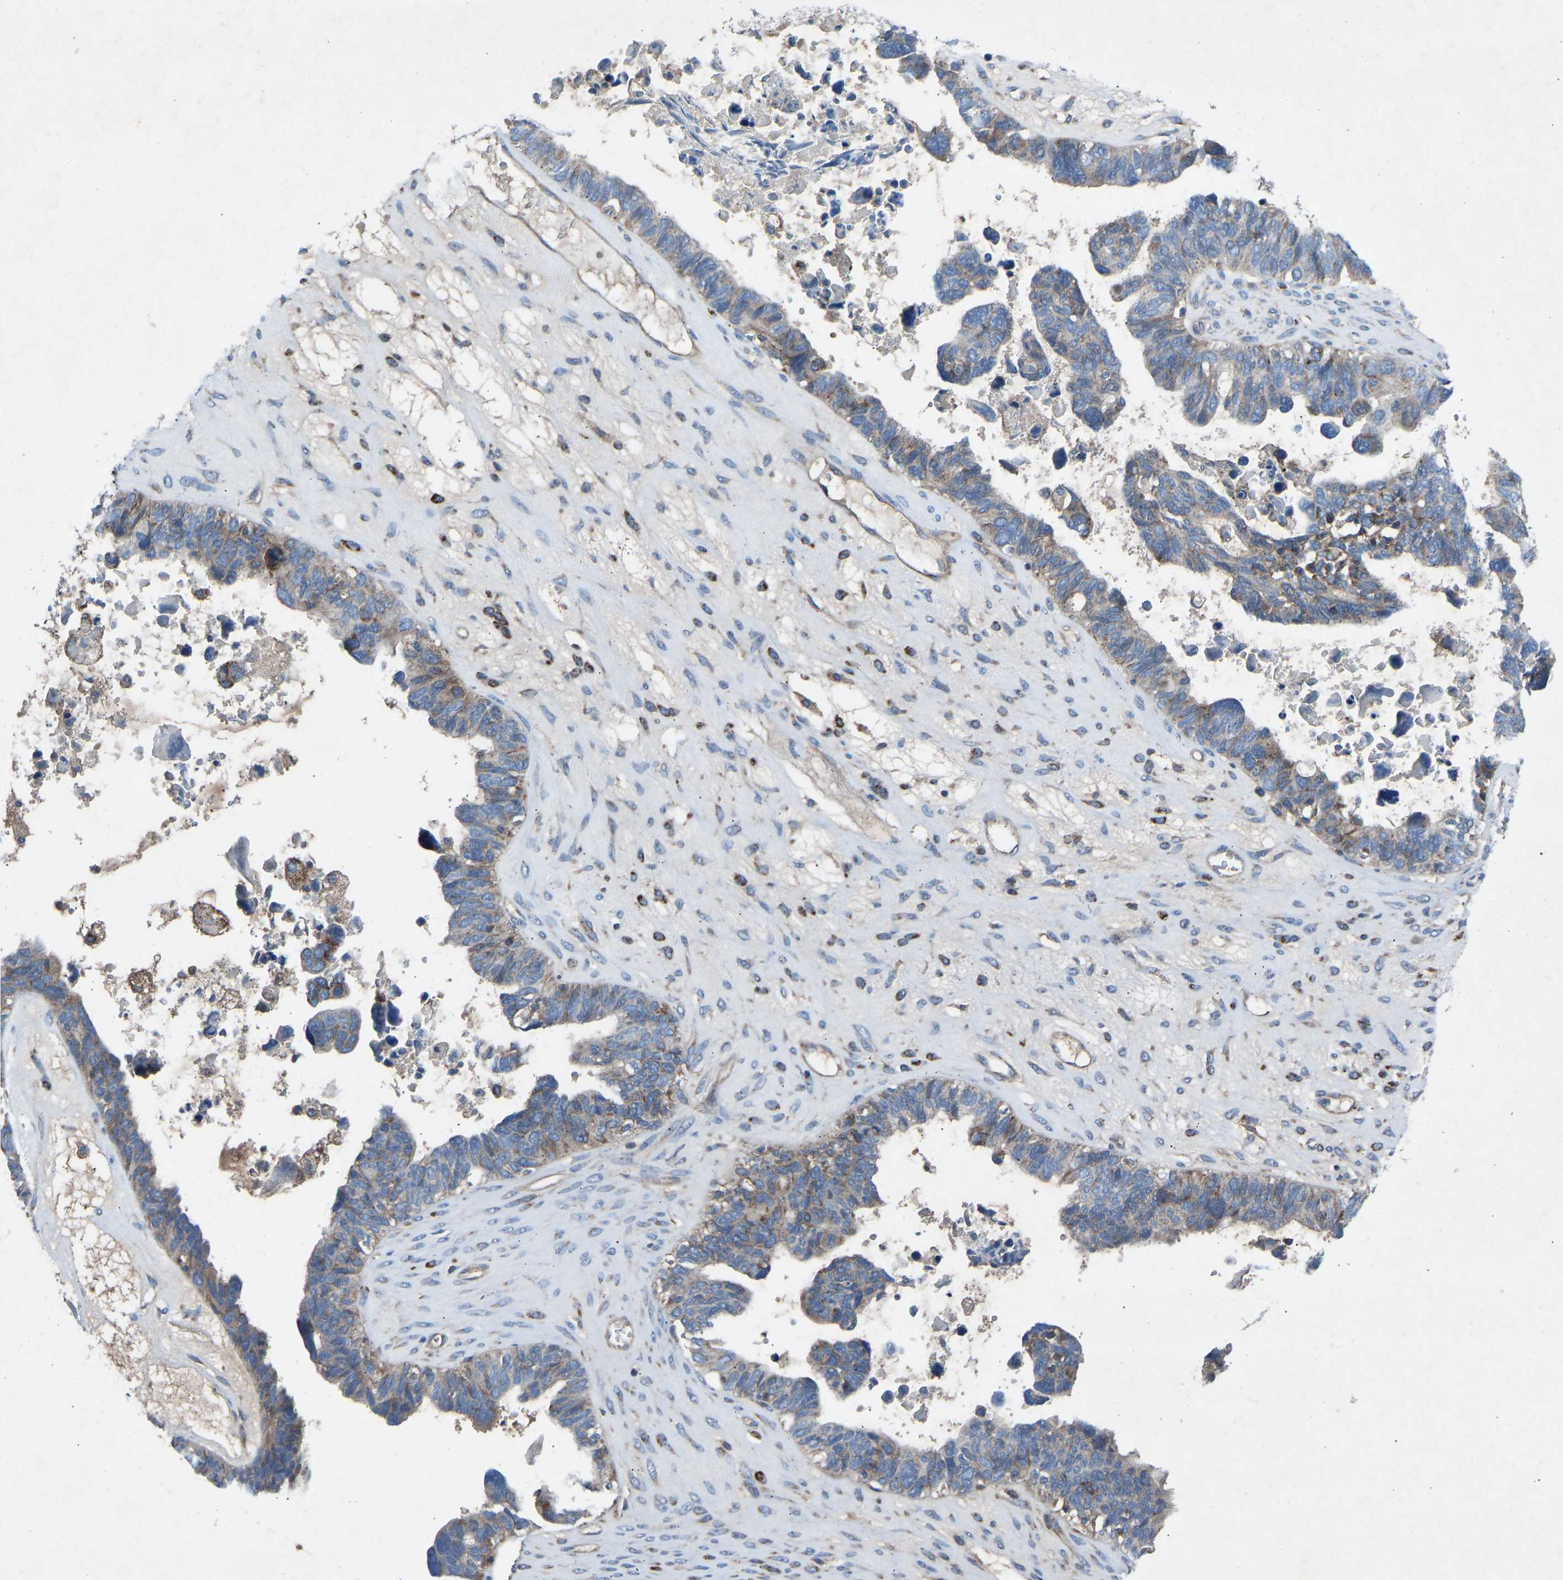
{"staining": {"intensity": "weak", "quantity": "25%-75%", "location": "cytoplasmic/membranous"}, "tissue": "ovarian cancer", "cell_type": "Tumor cells", "image_type": "cancer", "snomed": [{"axis": "morphology", "description": "Cystadenocarcinoma, serous, NOS"}, {"axis": "topography", "description": "Ovary"}], "caption": "Immunohistochemistry of human serous cystadenocarcinoma (ovarian) demonstrates low levels of weak cytoplasmic/membranous positivity in approximately 25%-75% of tumor cells.", "gene": "GRK6", "patient": {"sex": "female", "age": 79}}